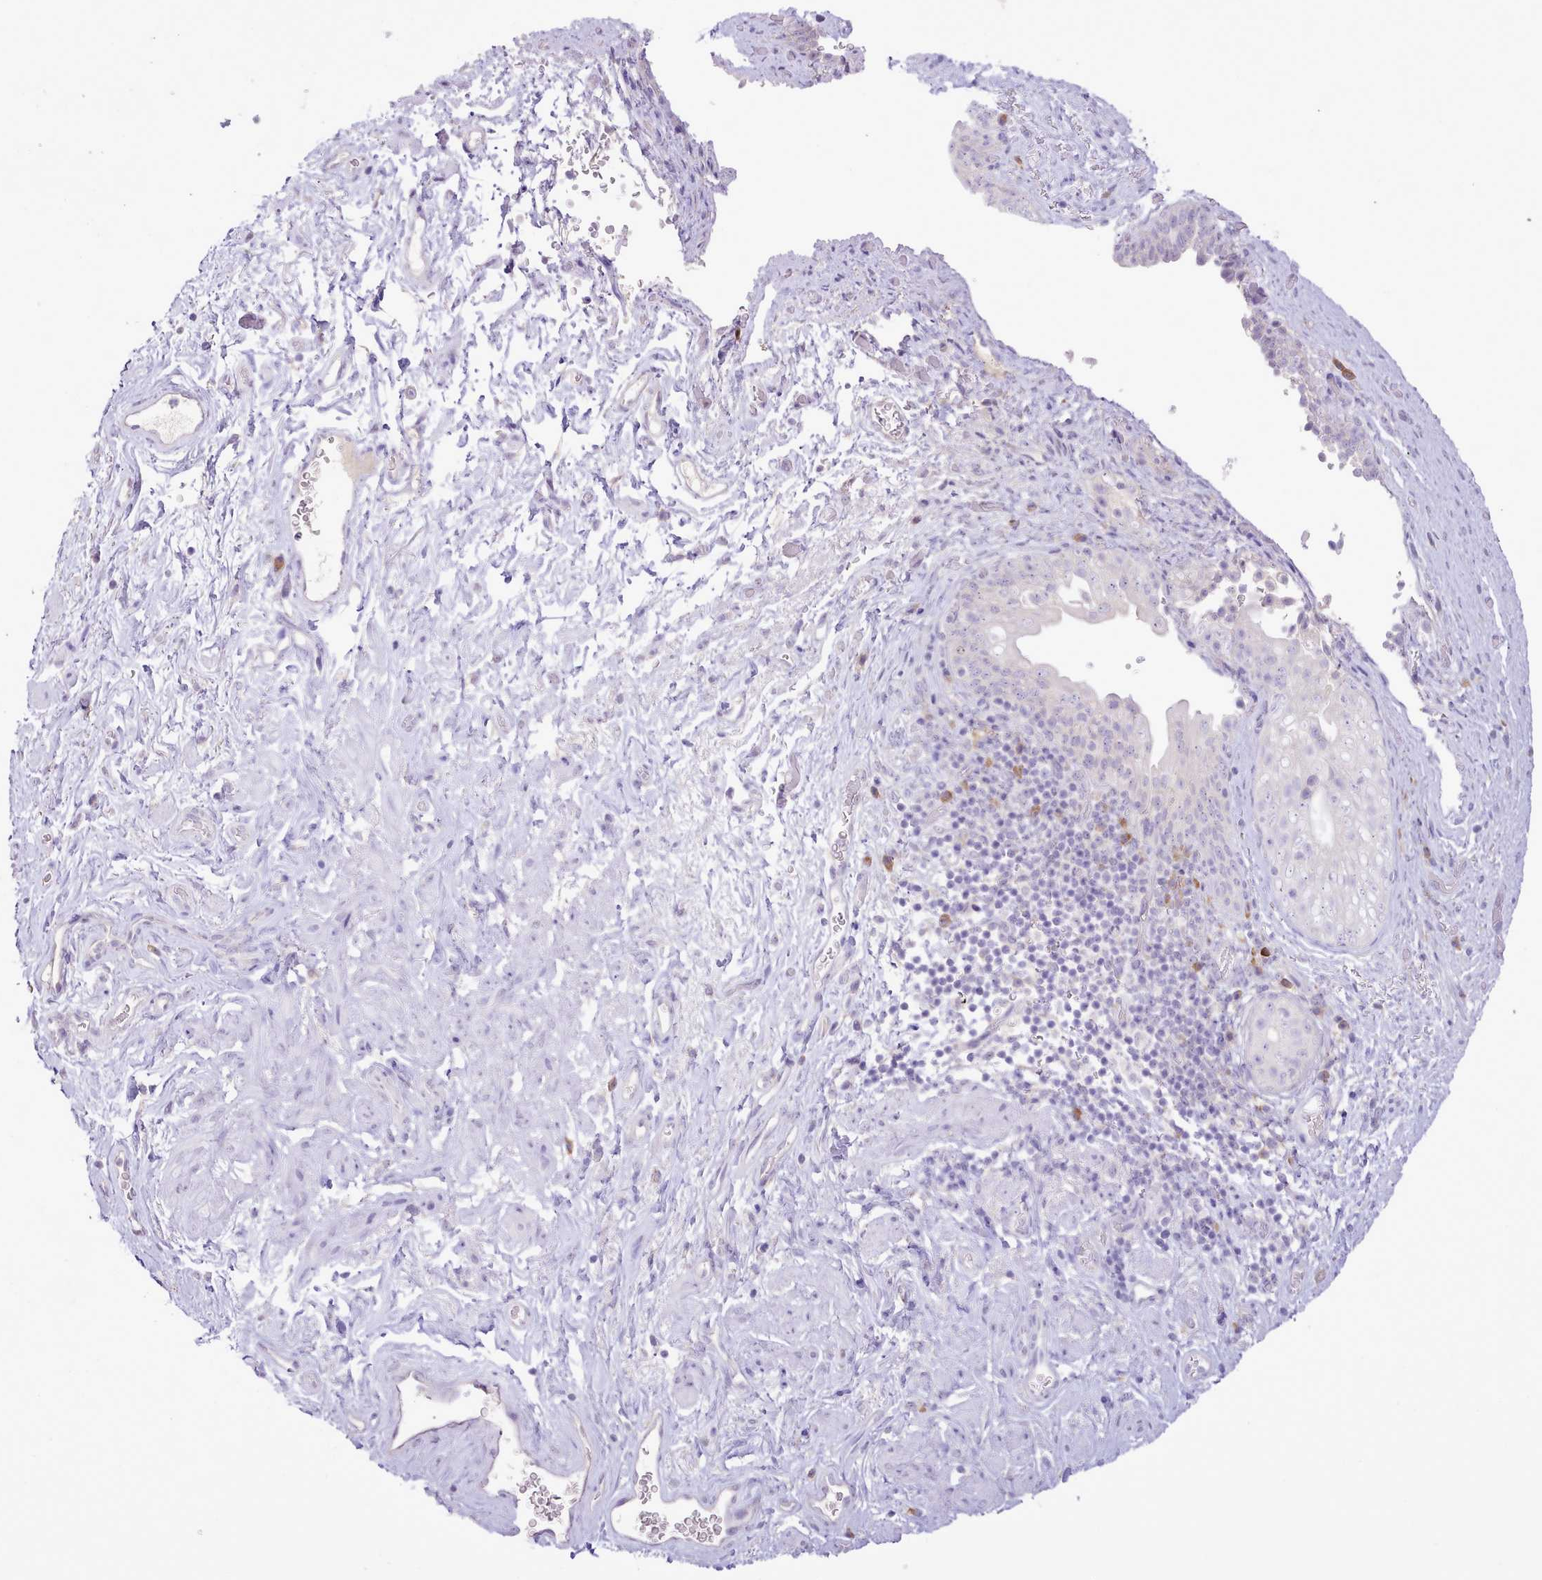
{"staining": {"intensity": "negative", "quantity": "none", "location": "none"}, "tissue": "smooth muscle", "cell_type": "Smooth muscle cells", "image_type": "normal", "snomed": [{"axis": "morphology", "description": "Normal tissue, NOS"}, {"axis": "topography", "description": "Smooth muscle"}, {"axis": "topography", "description": "Peripheral nerve tissue"}], "caption": "High power microscopy micrograph of an immunohistochemistry (IHC) micrograph of normal smooth muscle, revealing no significant staining in smooth muscle cells.", "gene": "CCL1", "patient": {"sex": "male", "age": 69}}